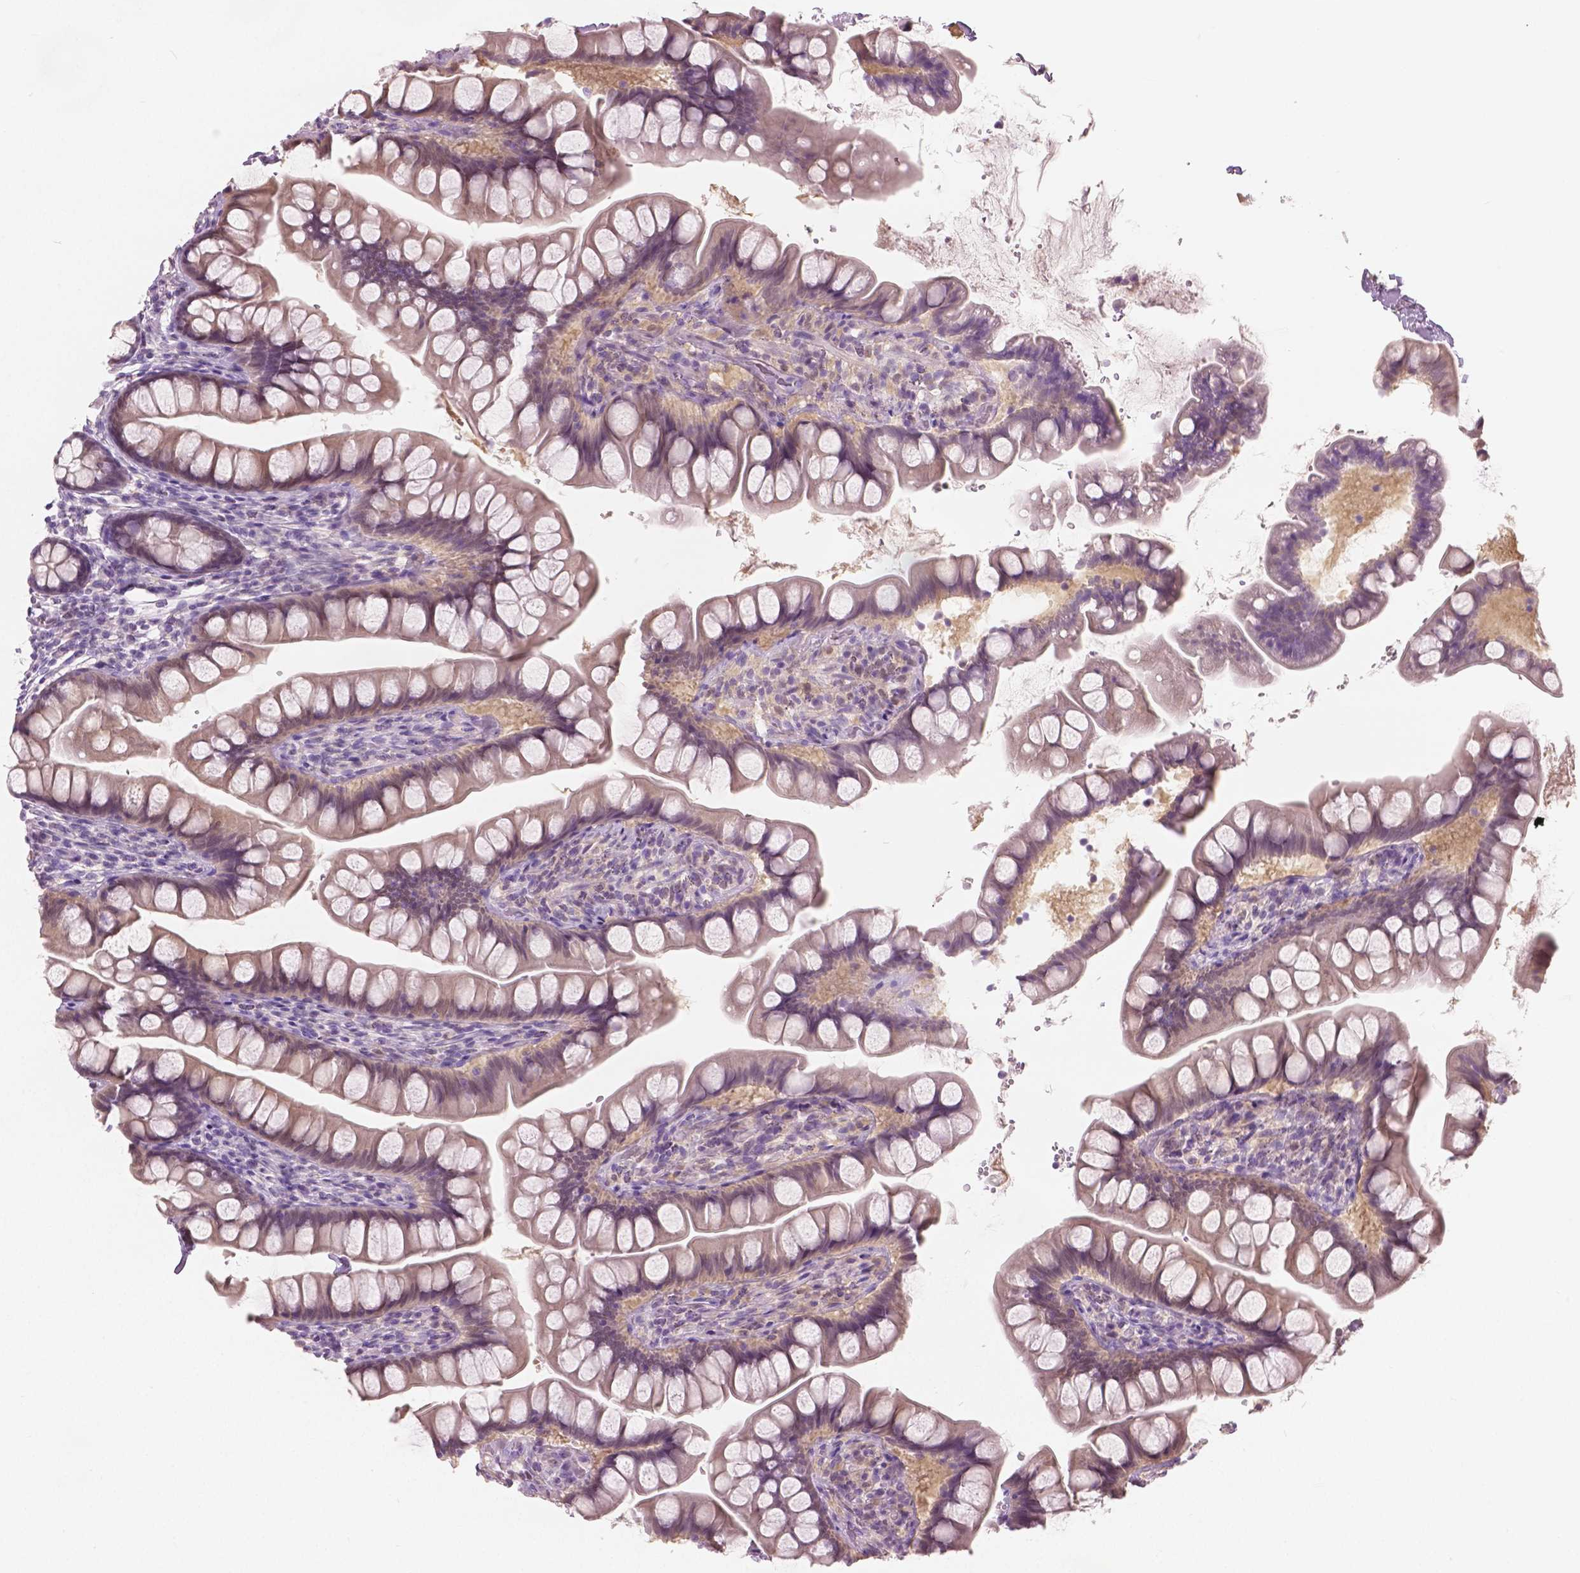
{"staining": {"intensity": "weak", "quantity": ">75%", "location": "cytoplasmic/membranous,nuclear"}, "tissue": "small intestine", "cell_type": "Glandular cells", "image_type": "normal", "snomed": [{"axis": "morphology", "description": "Normal tissue, NOS"}, {"axis": "topography", "description": "Small intestine"}], "caption": "Glandular cells display low levels of weak cytoplasmic/membranous,nuclear positivity in about >75% of cells in unremarkable human small intestine. The staining was performed using DAB (3,3'-diaminobenzidine), with brown indicating positive protein expression. Nuclei are stained blue with hematoxylin.", "gene": "GALM", "patient": {"sex": "male", "age": 70}}